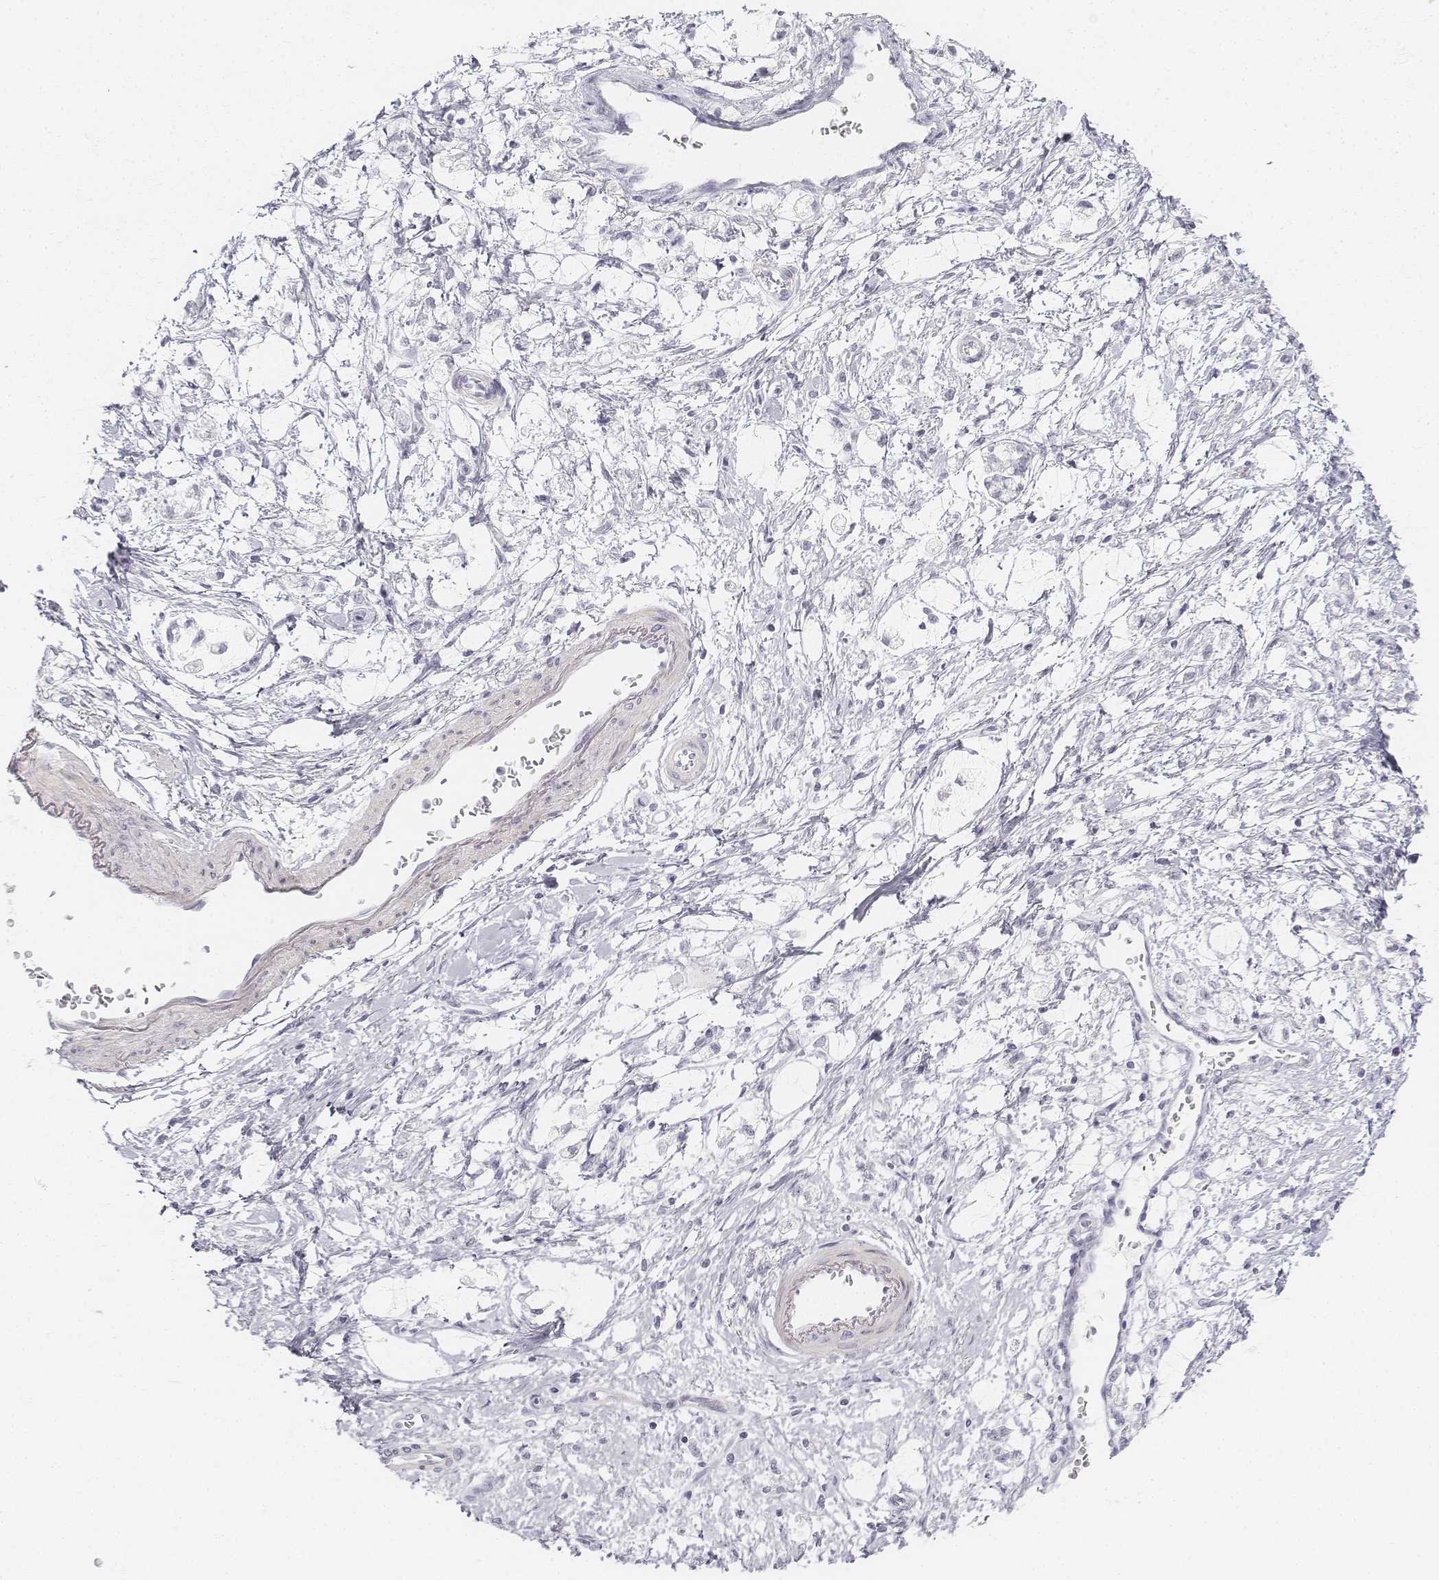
{"staining": {"intensity": "negative", "quantity": "none", "location": "none"}, "tissue": "stomach cancer", "cell_type": "Tumor cells", "image_type": "cancer", "snomed": [{"axis": "morphology", "description": "Adenocarcinoma, NOS"}, {"axis": "topography", "description": "Stomach"}], "caption": "The image shows no staining of tumor cells in stomach cancer (adenocarcinoma).", "gene": "KRT25", "patient": {"sex": "female", "age": 60}}